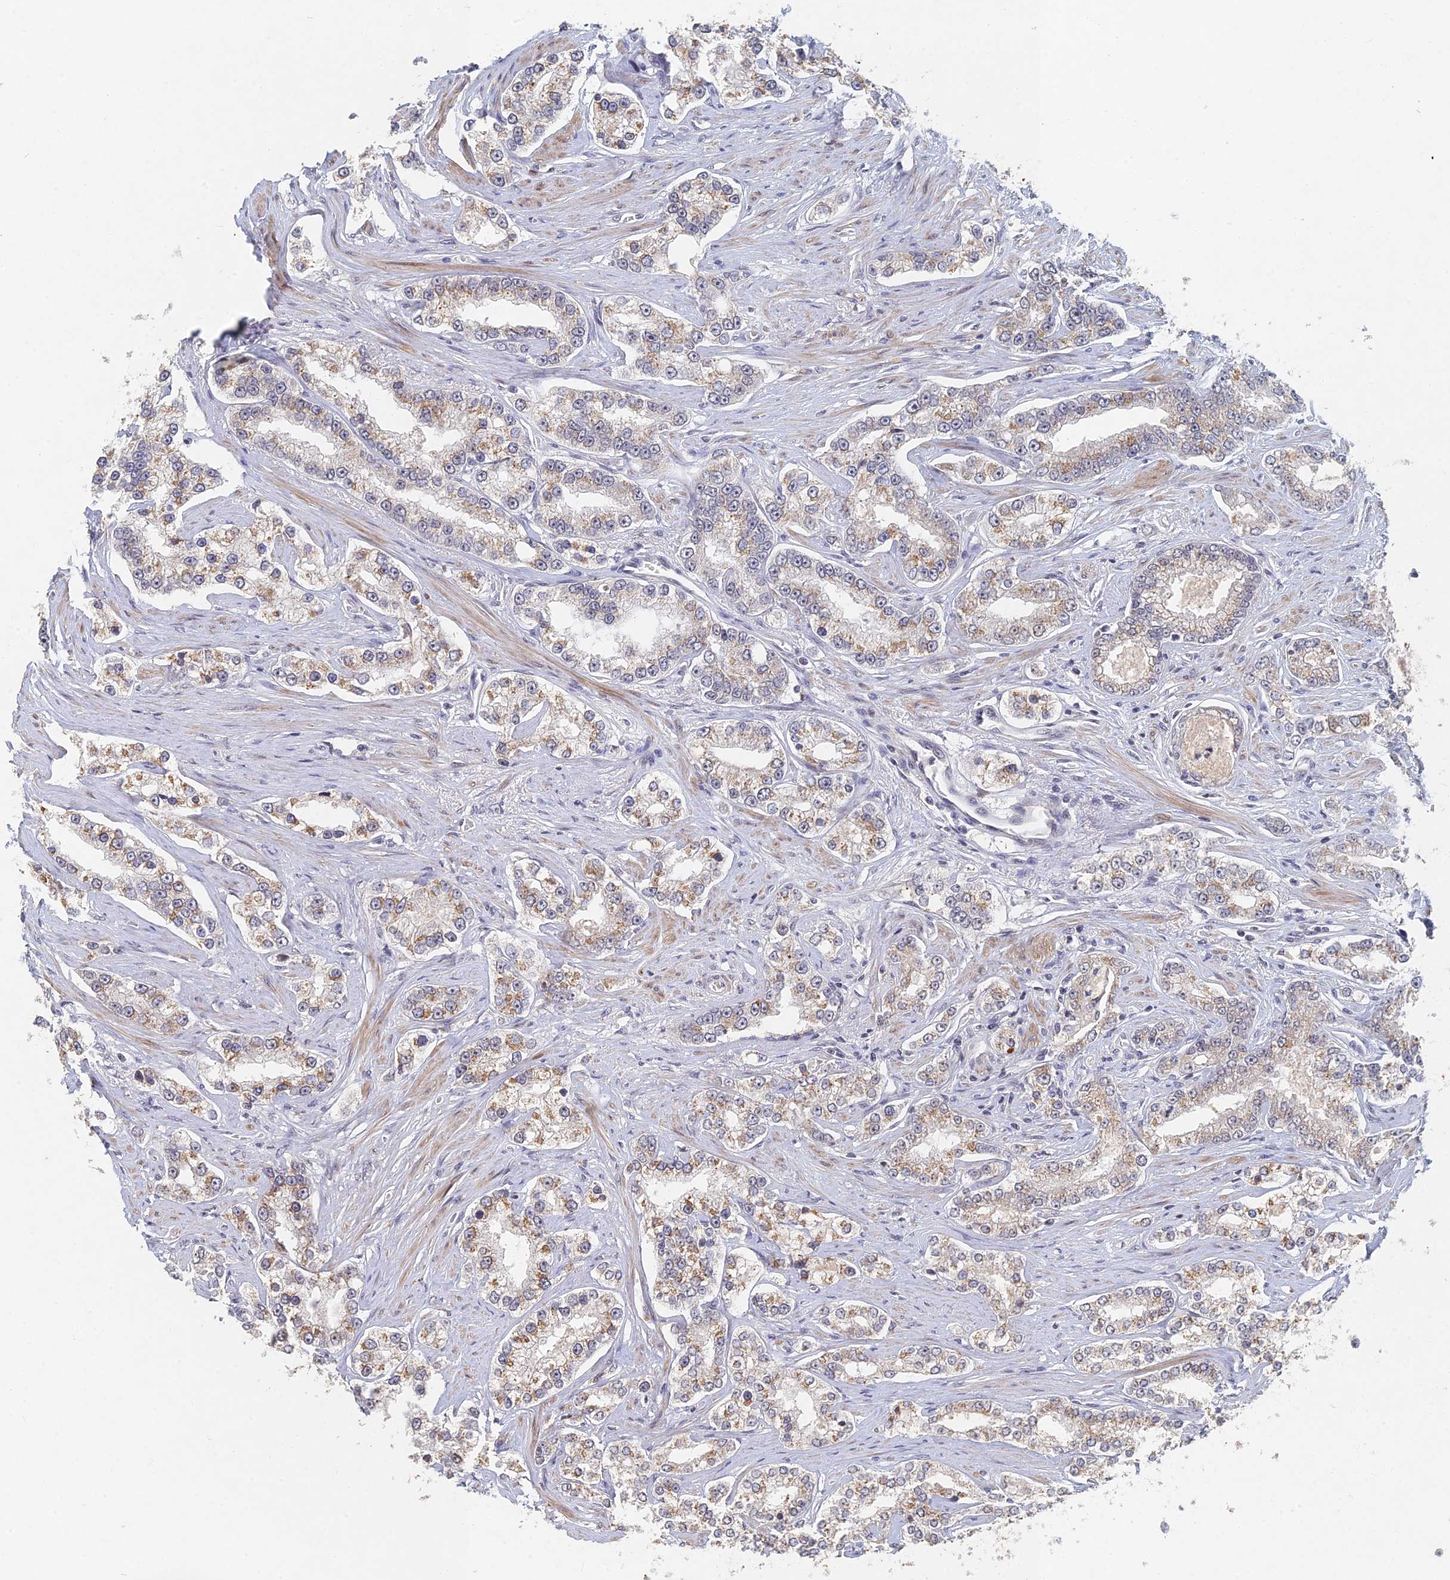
{"staining": {"intensity": "moderate", "quantity": "25%-75%", "location": "cytoplasmic/membranous"}, "tissue": "prostate cancer", "cell_type": "Tumor cells", "image_type": "cancer", "snomed": [{"axis": "morphology", "description": "Normal tissue, NOS"}, {"axis": "morphology", "description": "Adenocarcinoma, High grade"}, {"axis": "topography", "description": "Prostate"}], "caption": "Immunohistochemistry (DAB) staining of human prostate adenocarcinoma (high-grade) reveals moderate cytoplasmic/membranous protein expression in about 25%-75% of tumor cells.", "gene": "GNA15", "patient": {"sex": "male", "age": 83}}